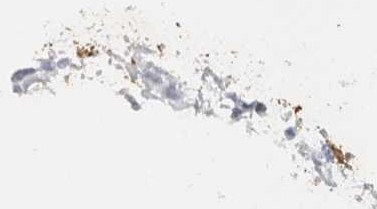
{"staining": {"intensity": "moderate", "quantity": ">75%", "location": "nuclear"}, "tissue": "breast cancer", "cell_type": "Tumor cells", "image_type": "cancer", "snomed": [{"axis": "morphology", "description": "Normal tissue, NOS"}, {"axis": "morphology", "description": "Duct carcinoma"}, {"axis": "topography", "description": "Breast"}], "caption": "A medium amount of moderate nuclear staining is appreciated in approximately >75% of tumor cells in breast cancer tissue.", "gene": "COPS7A", "patient": {"sex": "female", "age": 43}}